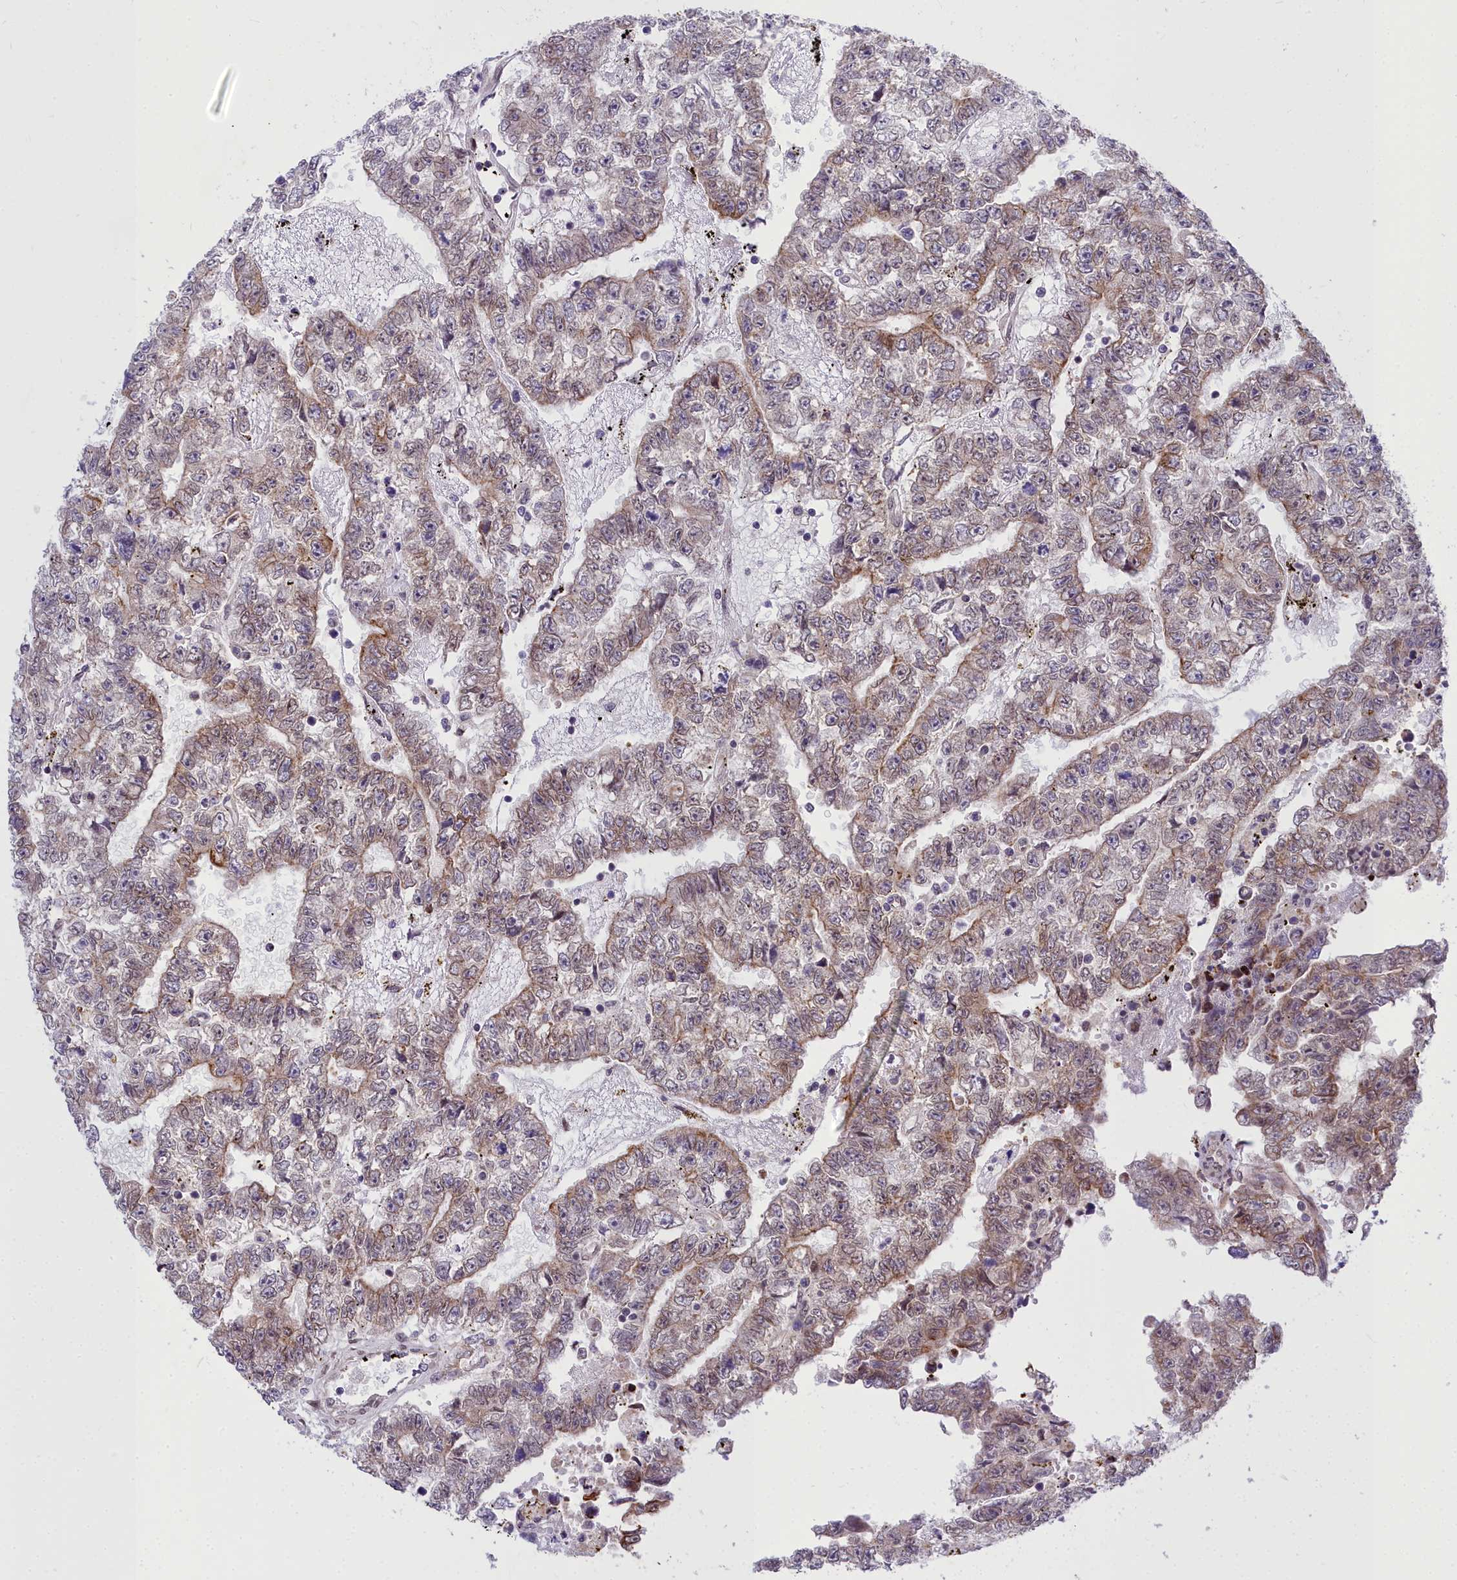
{"staining": {"intensity": "moderate", "quantity": "25%-75%", "location": "cytoplasmic/membranous"}, "tissue": "testis cancer", "cell_type": "Tumor cells", "image_type": "cancer", "snomed": [{"axis": "morphology", "description": "Carcinoma, Embryonal, NOS"}, {"axis": "topography", "description": "Testis"}], "caption": "A brown stain highlights moderate cytoplasmic/membranous staining of a protein in human embryonal carcinoma (testis) tumor cells.", "gene": "ABCB8", "patient": {"sex": "male", "age": 25}}